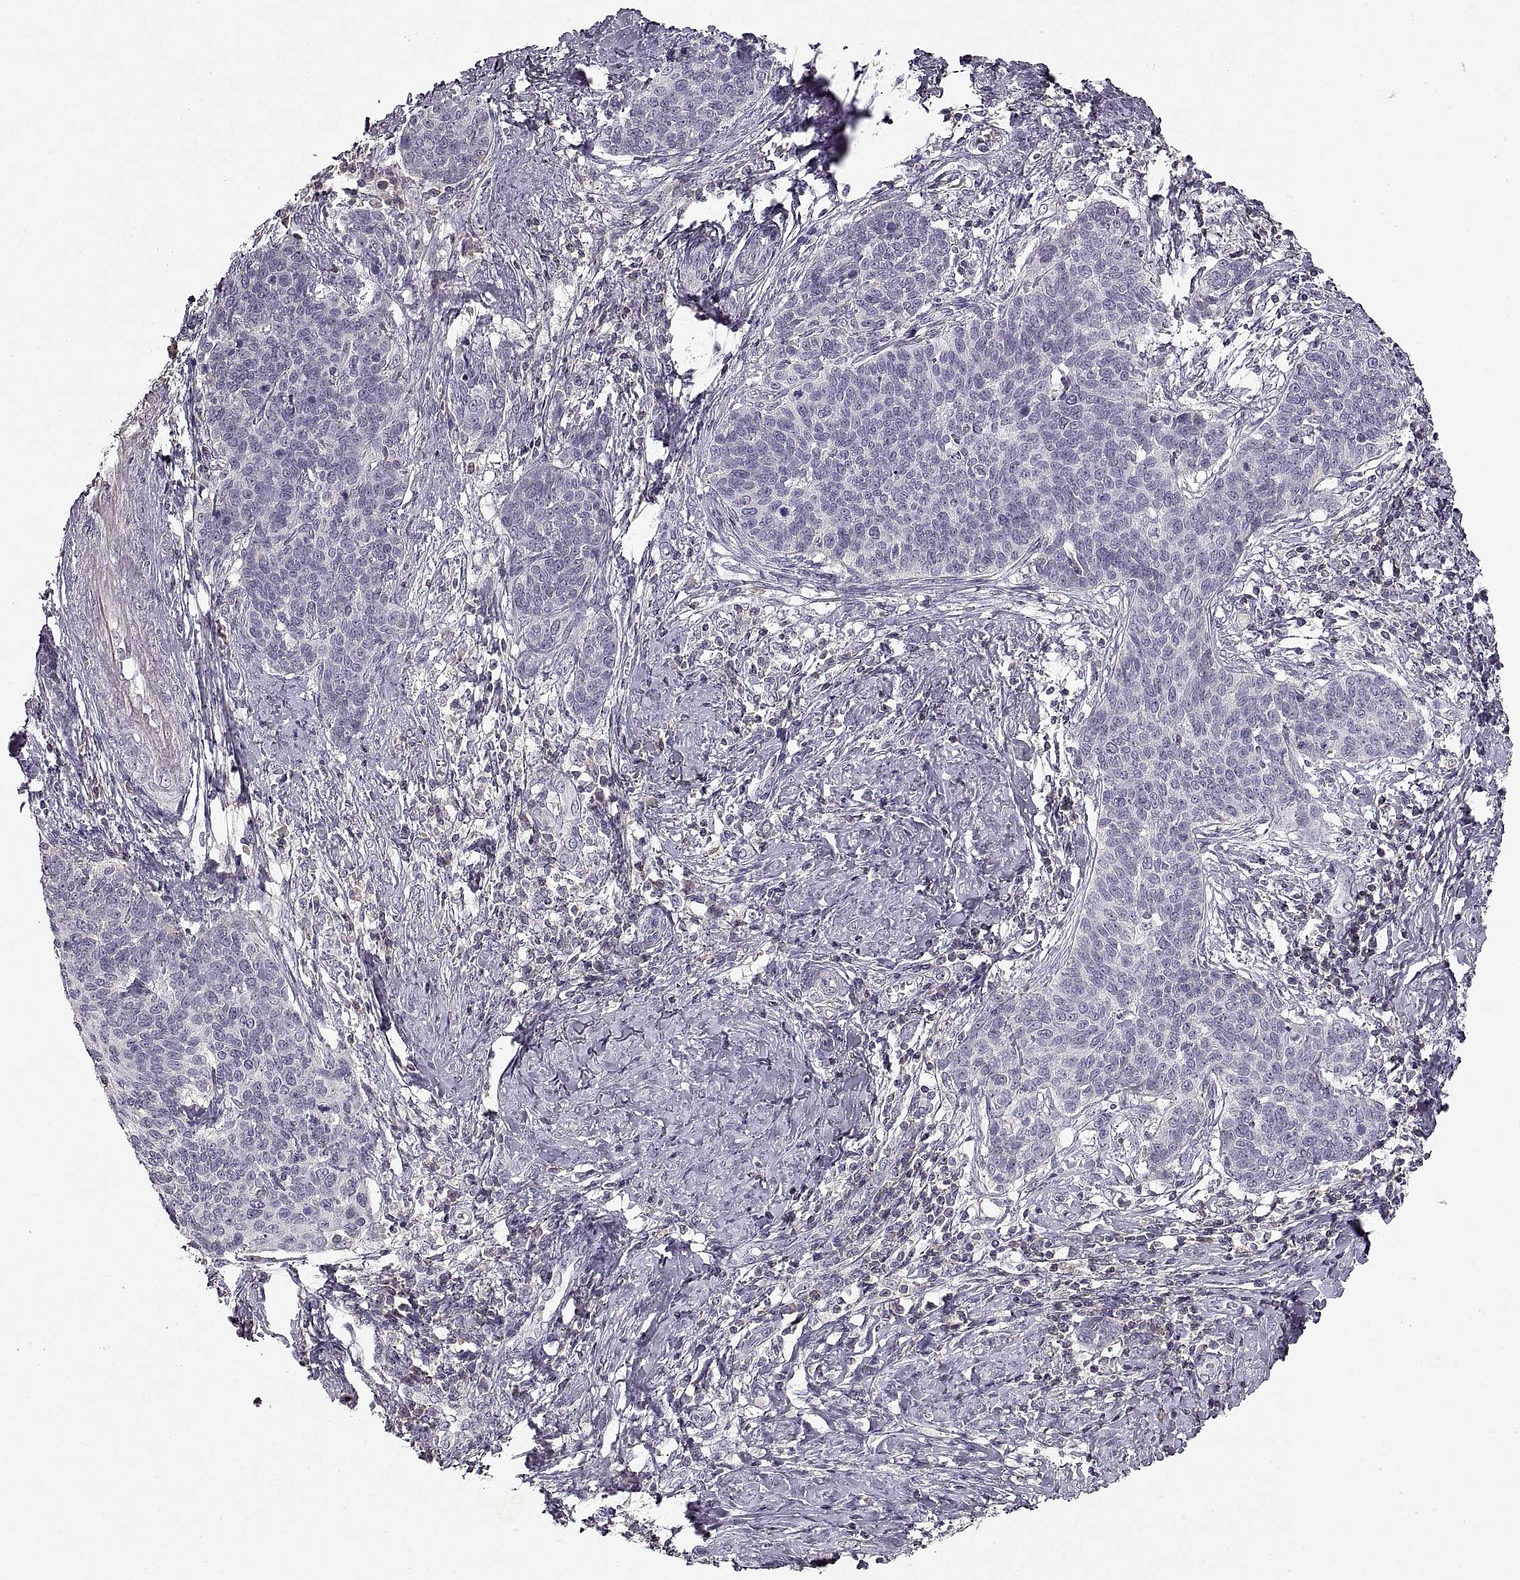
{"staining": {"intensity": "negative", "quantity": "none", "location": "none"}, "tissue": "cervical cancer", "cell_type": "Tumor cells", "image_type": "cancer", "snomed": [{"axis": "morphology", "description": "Squamous cell carcinoma, NOS"}, {"axis": "topography", "description": "Cervix"}], "caption": "A micrograph of cervical cancer (squamous cell carcinoma) stained for a protein shows no brown staining in tumor cells. Brightfield microscopy of immunohistochemistry stained with DAB (3,3'-diaminobenzidine) (brown) and hematoxylin (blue), captured at high magnification.", "gene": "ADAM11", "patient": {"sex": "female", "age": 39}}